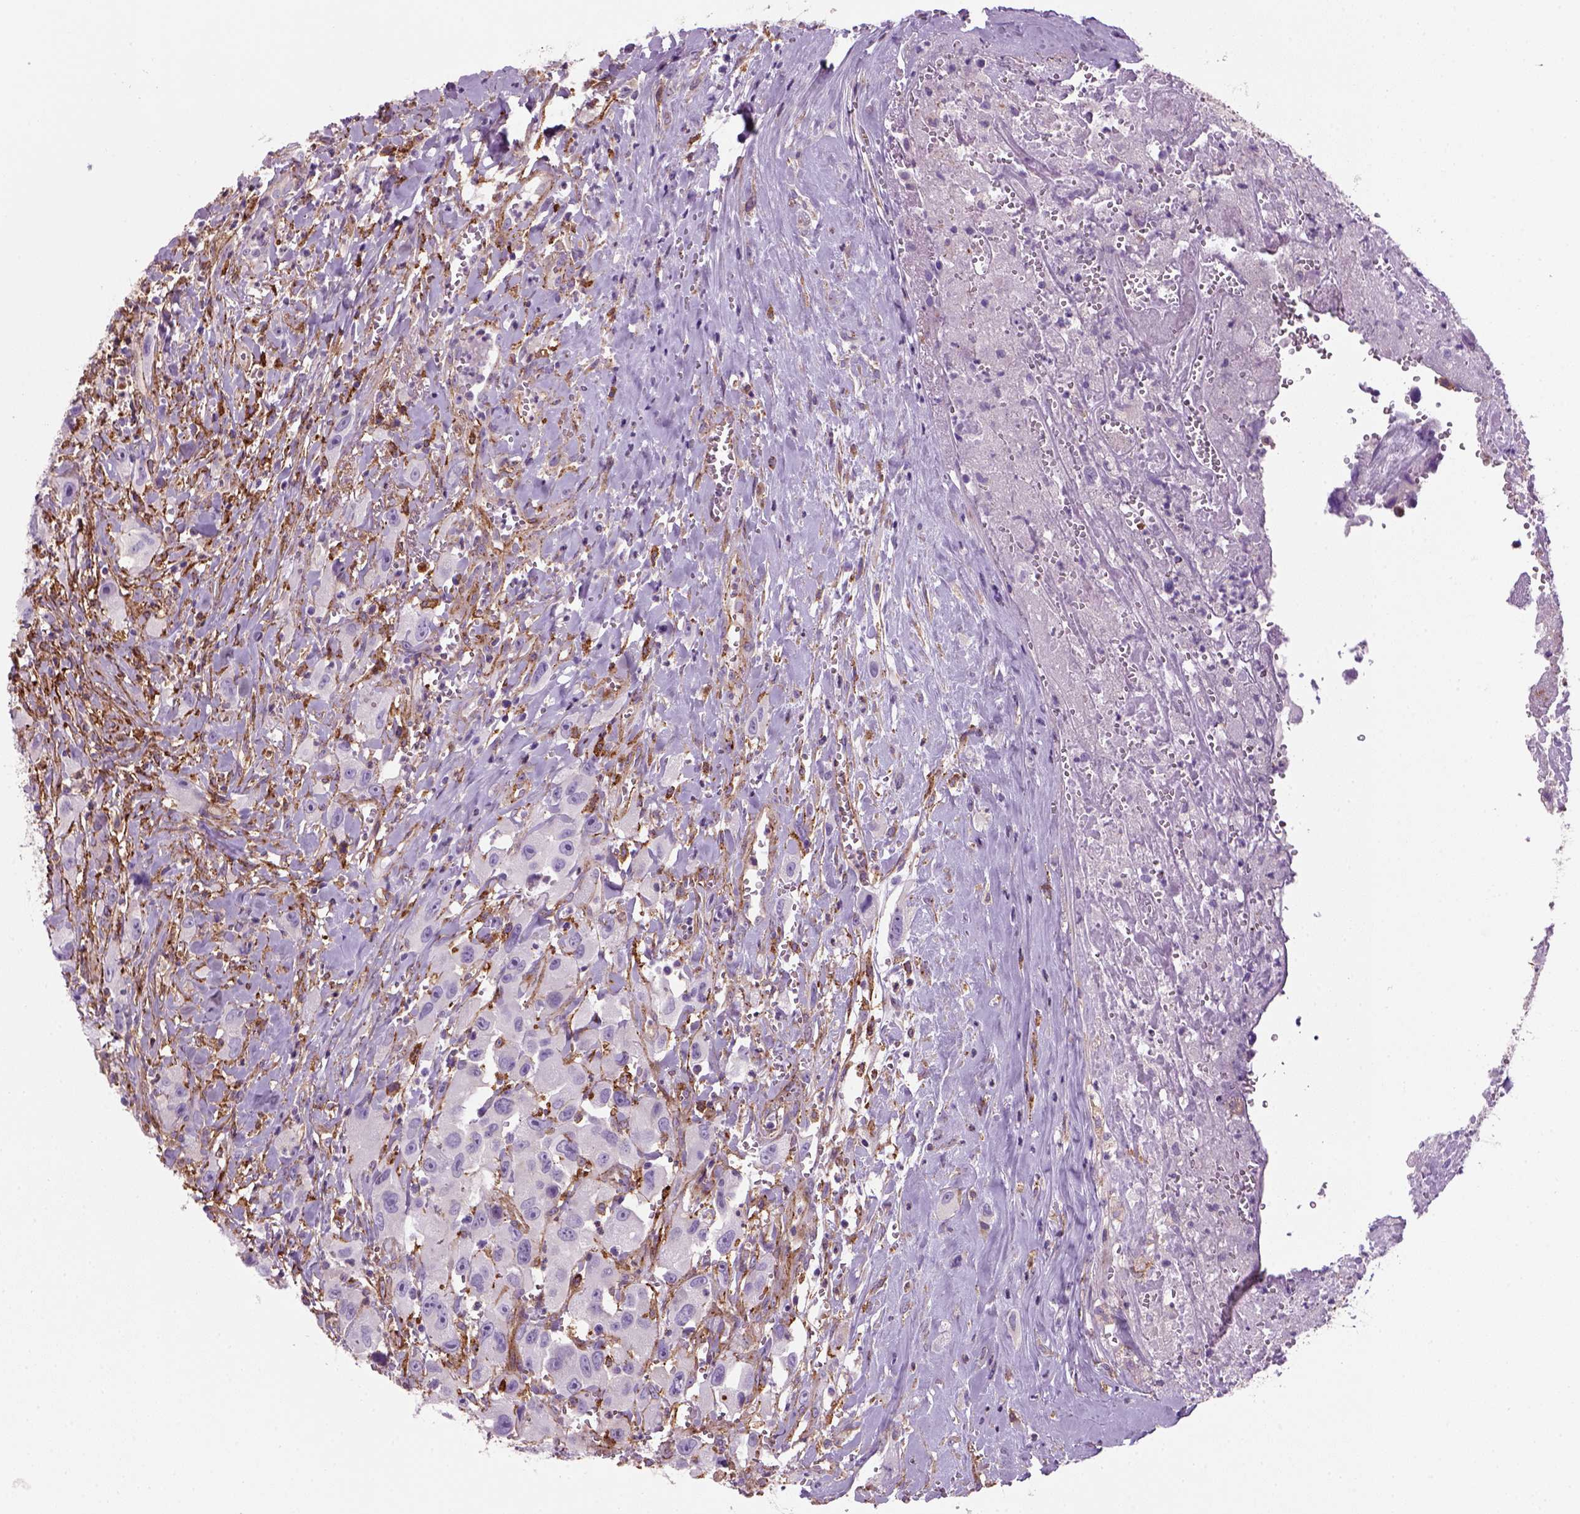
{"staining": {"intensity": "negative", "quantity": "none", "location": "none"}, "tissue": "head and neck cancer", "cell_type": "Tumor cells", "image_type": "cancer", "snomed": [{"axis": "morphology", "description": "Squamous cell carcinoma, NOS"}, {"axis": "morphology", "description": "Squamous cell carcinoma, metastatic, NOS"}, {"axis": "topography", "description": "Oral tissue"}, {"axis": "topography", "description": "Head-Neck"}], "caption": "A high-resolution image shows immunohistochemistry (IHC) staining of head and neck cancer, which shows no significant staining in tumor cells.", "gene": "MARCKS", "patient": {"sex": "female", "age": 85}}